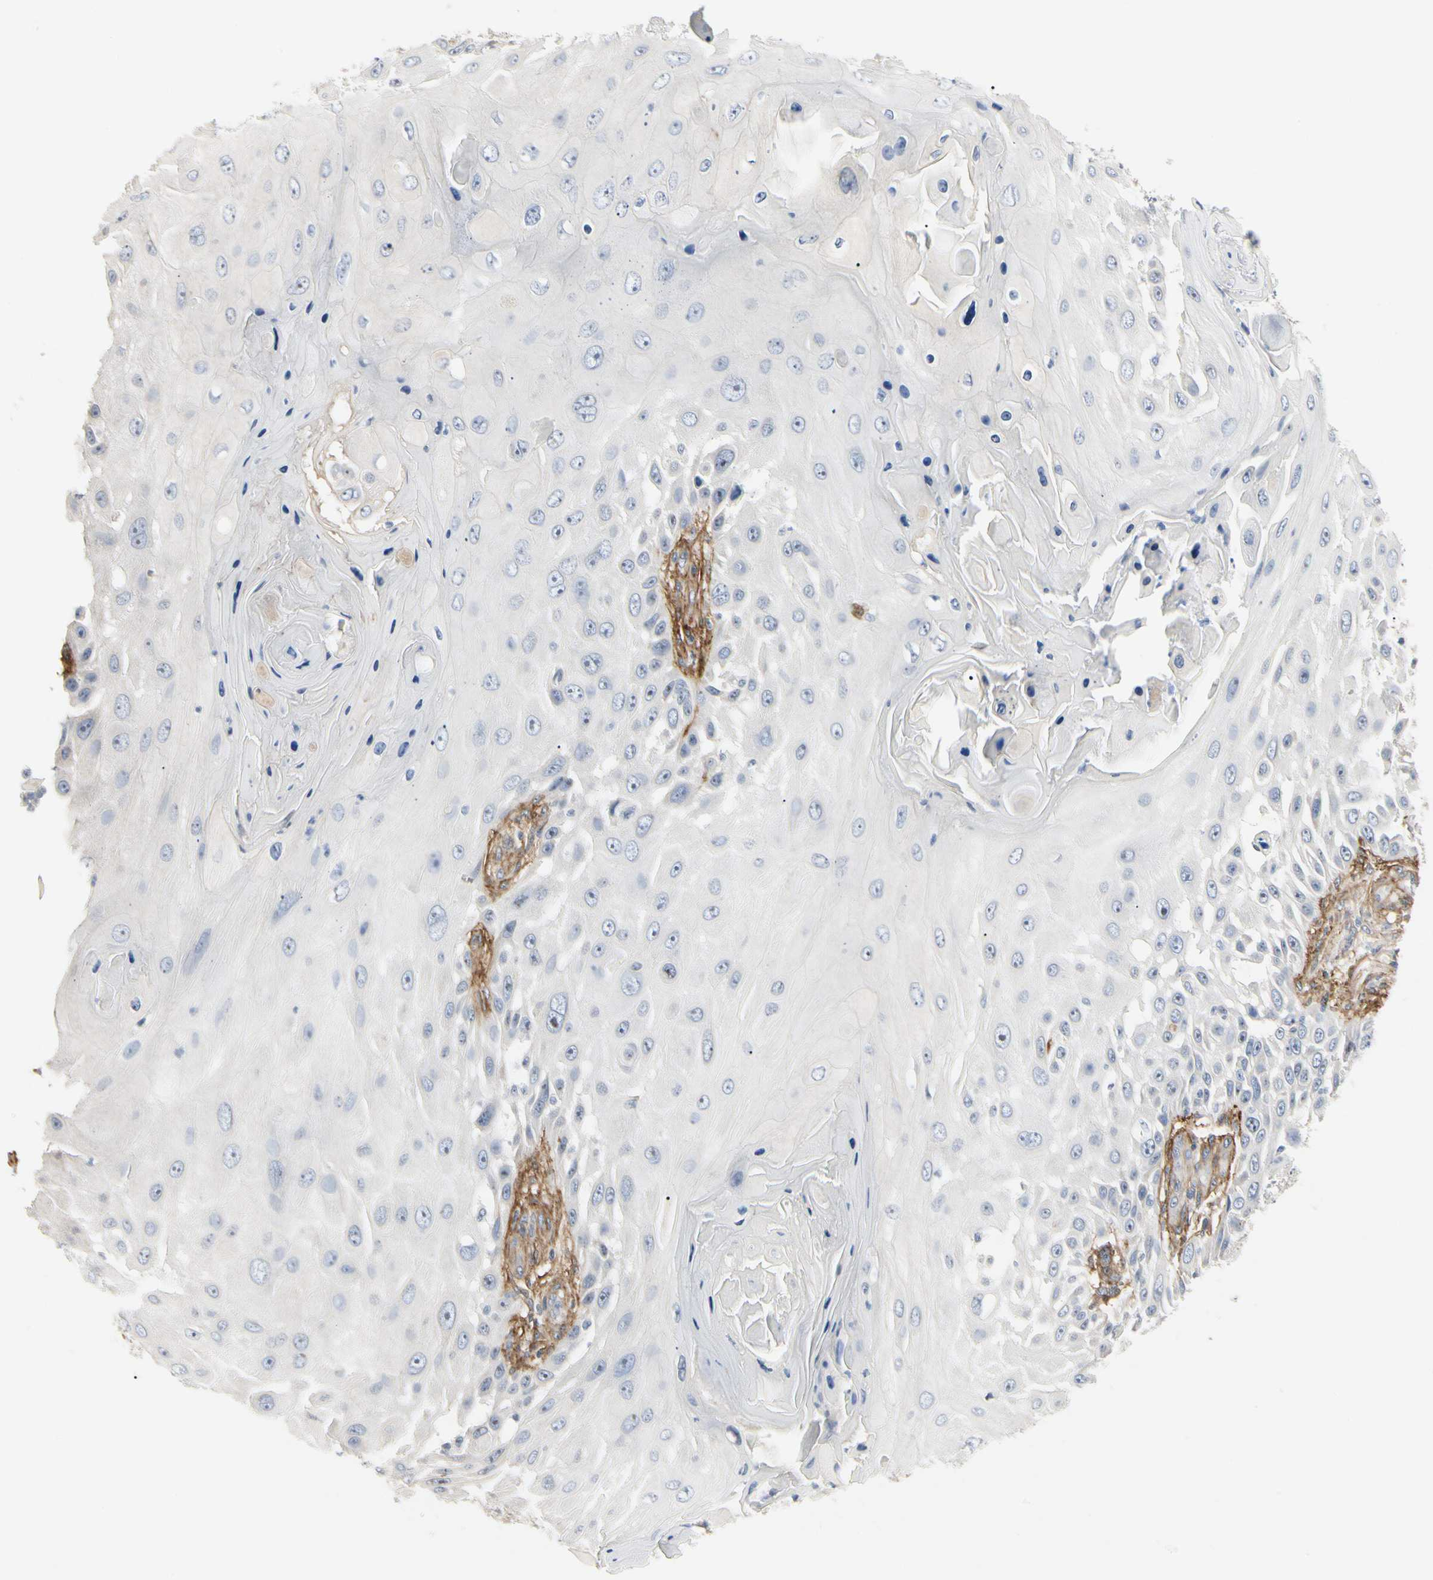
{"staining": {"intensity": "negative", "quantity": "none", "location": "none"}, "tissue": "skin cancer", "cell_type": "Tumor cells", "image_type": "cancer", "snomed": [{"axis": "morphology", "description": "Squamous cell carcinoma, NOS"}, {"axis": "topography", "description": "Skin"}], "caption": "DAB (3,3'-diaminobenzidine) immunohistochemical staining of human skin cancer exhibits no significant staining in tumor cells.", "gene": "GGT5", "patient": {"sex": "female", "age": 44}}